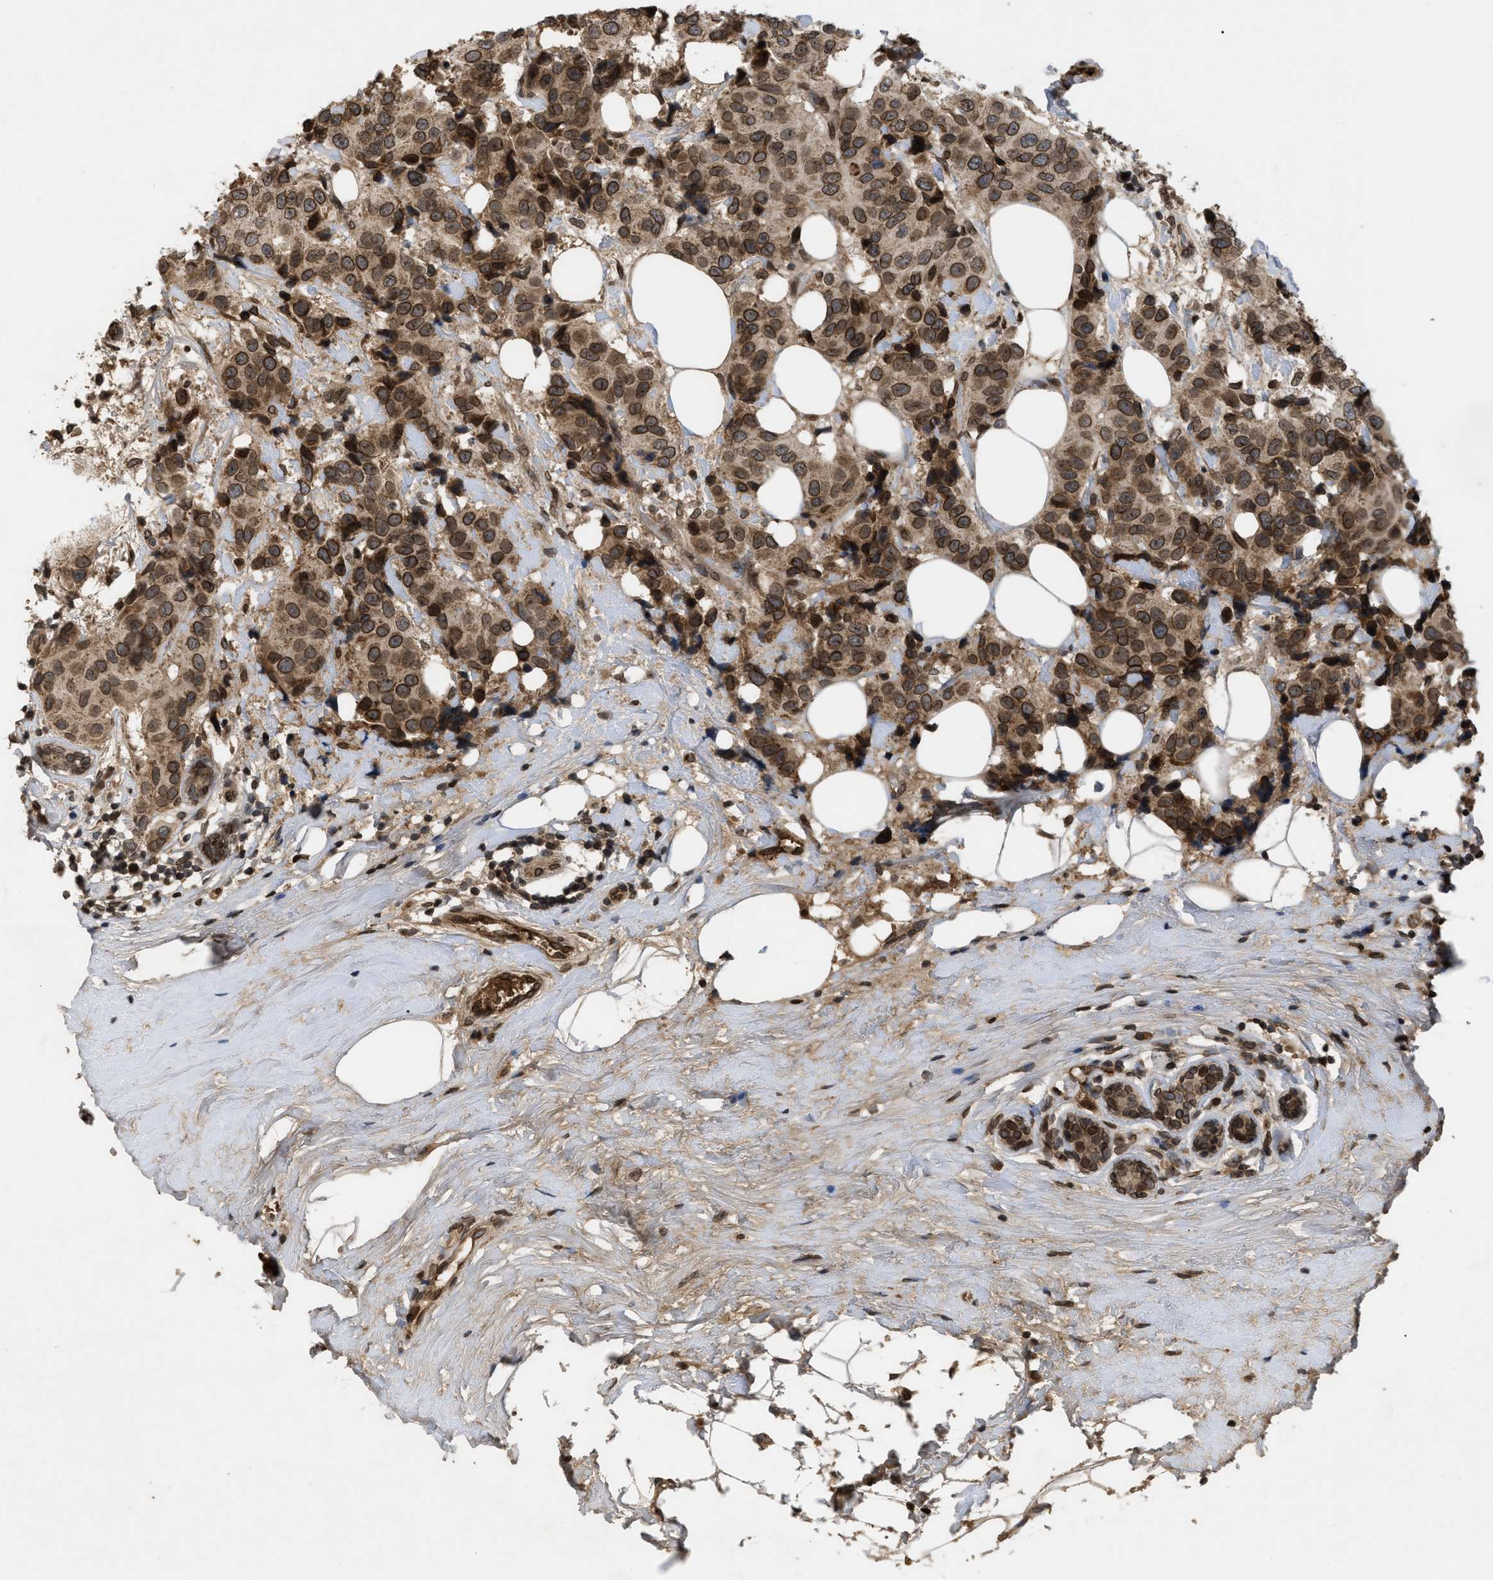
{"staining": {"intensity": "strong", "quantity": ">75%", "location": "cytoplasmic/membranous,nuclear"}, "tissue": "breast cancer", "cell_type": "Tumor cells", "image_type": "cancer", "snomed": [{"axis": "morphology", "description": "Normal tissue, NOS"}, {"axis": "morphology", "description": "Duct carcinoma"}, {"axis": "topography", "description": "Breast"}], "caption": "Strong cytoplasmic/membranous and nuclear expression is appreciated in about >75% of tumor cells in breast cancer (infiltrating ductal carcinoma).", "gene": "CRY1", "patient": {"sex": "female", "age": 39}}